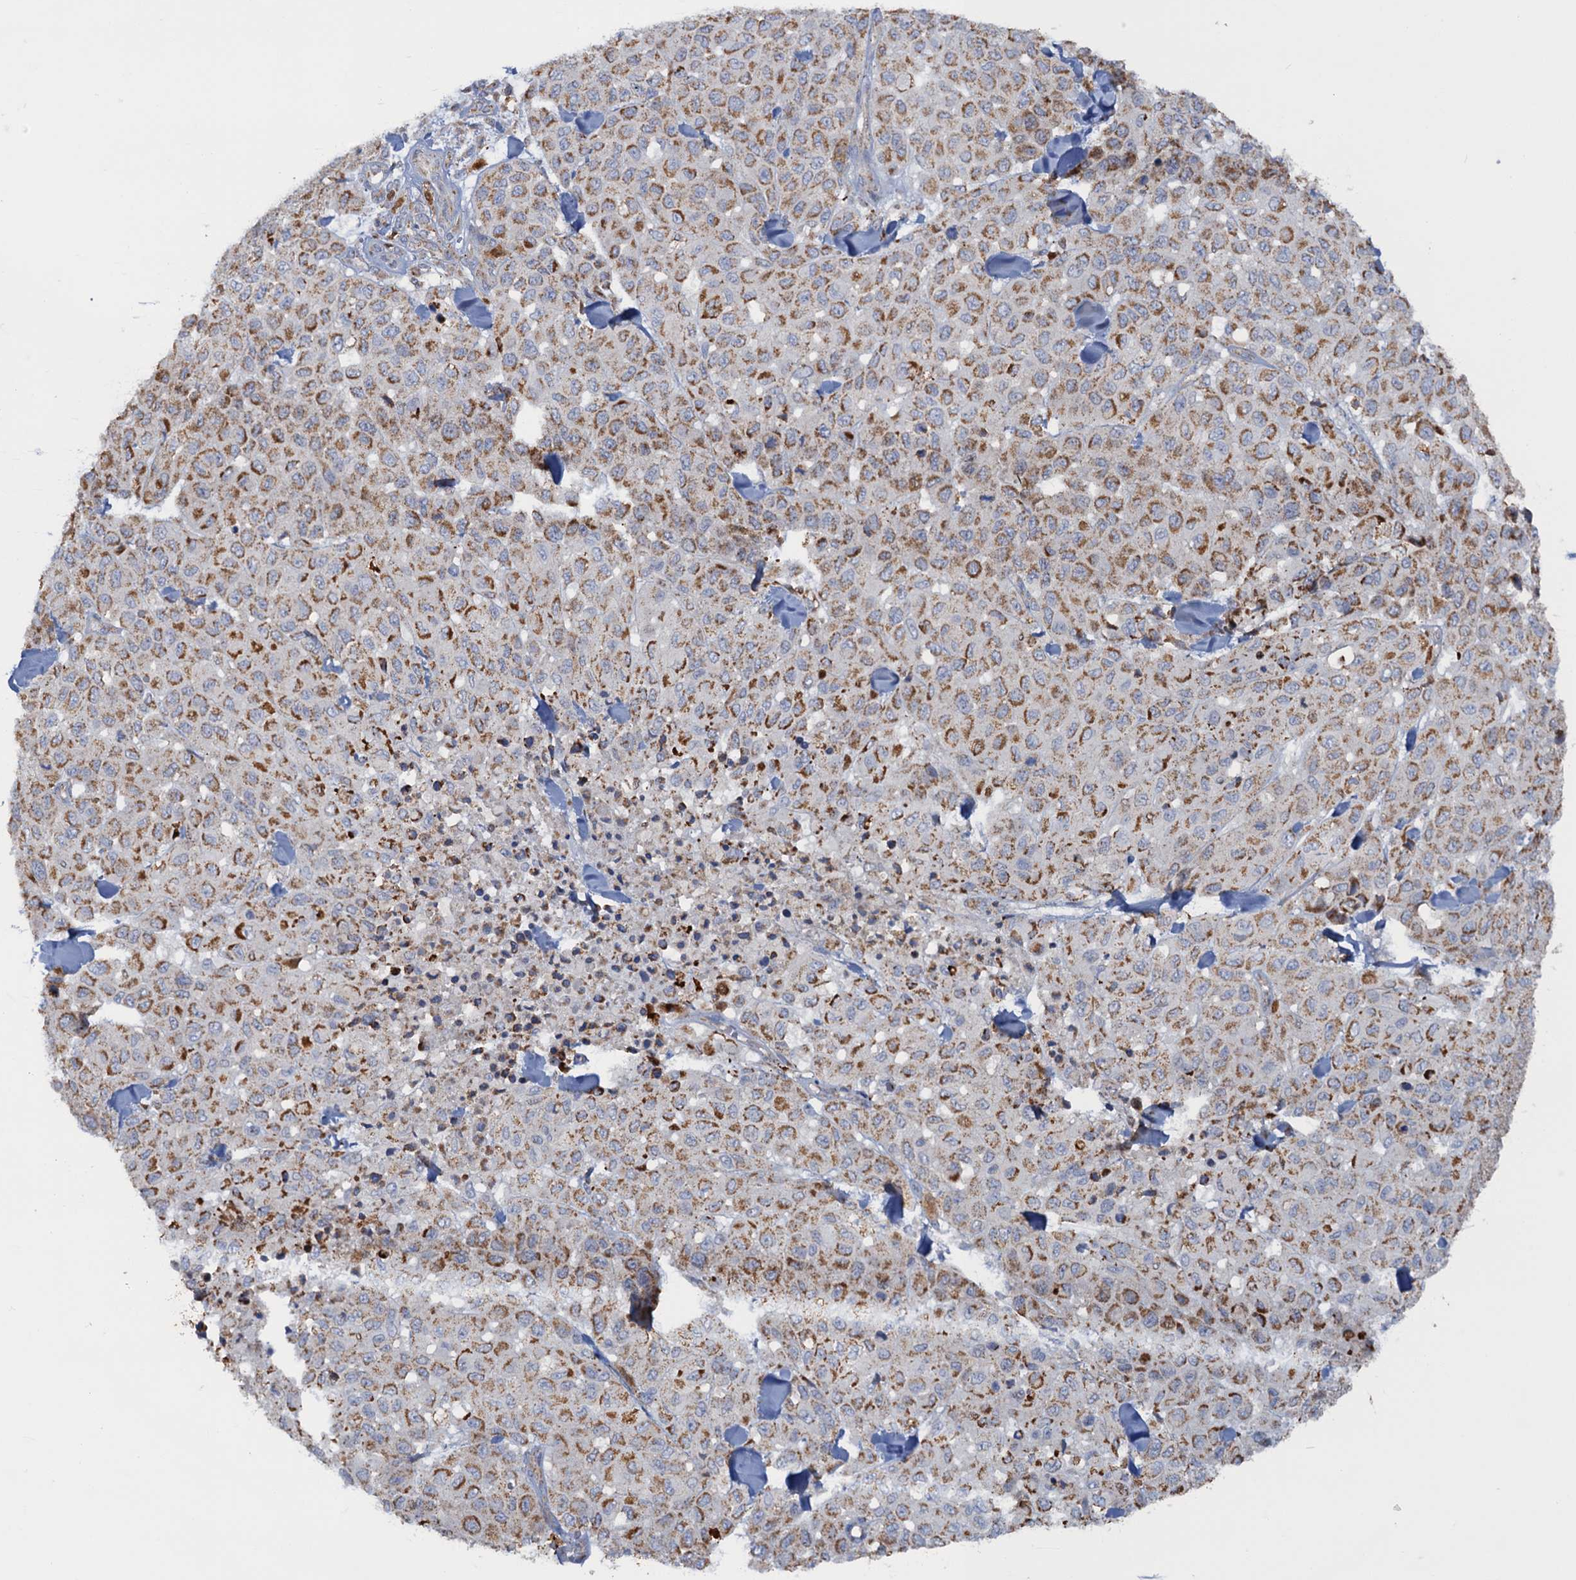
{"staining": {"intensity": "moderate", "quantity": ">75%", "location": "cytoplasmic/membranous"}, "tissue": "melanoma", "cell_type": "Tumor cells", "image_type": "cancer", "snomed": [{"axis": "morphology", "description": "Malignant melanoma, Metastatic site"}, {"axis": "topography", "description": "Skin"}], "caption": "This histopathology image displays immunohistochemistry staining of human melanoma, with medium moderate cytoplasmic/membranous positivity in approximately >75% of tumor cells.", "gene": "GTPBP3", "patient": {"sex": "female", "age": 81}}